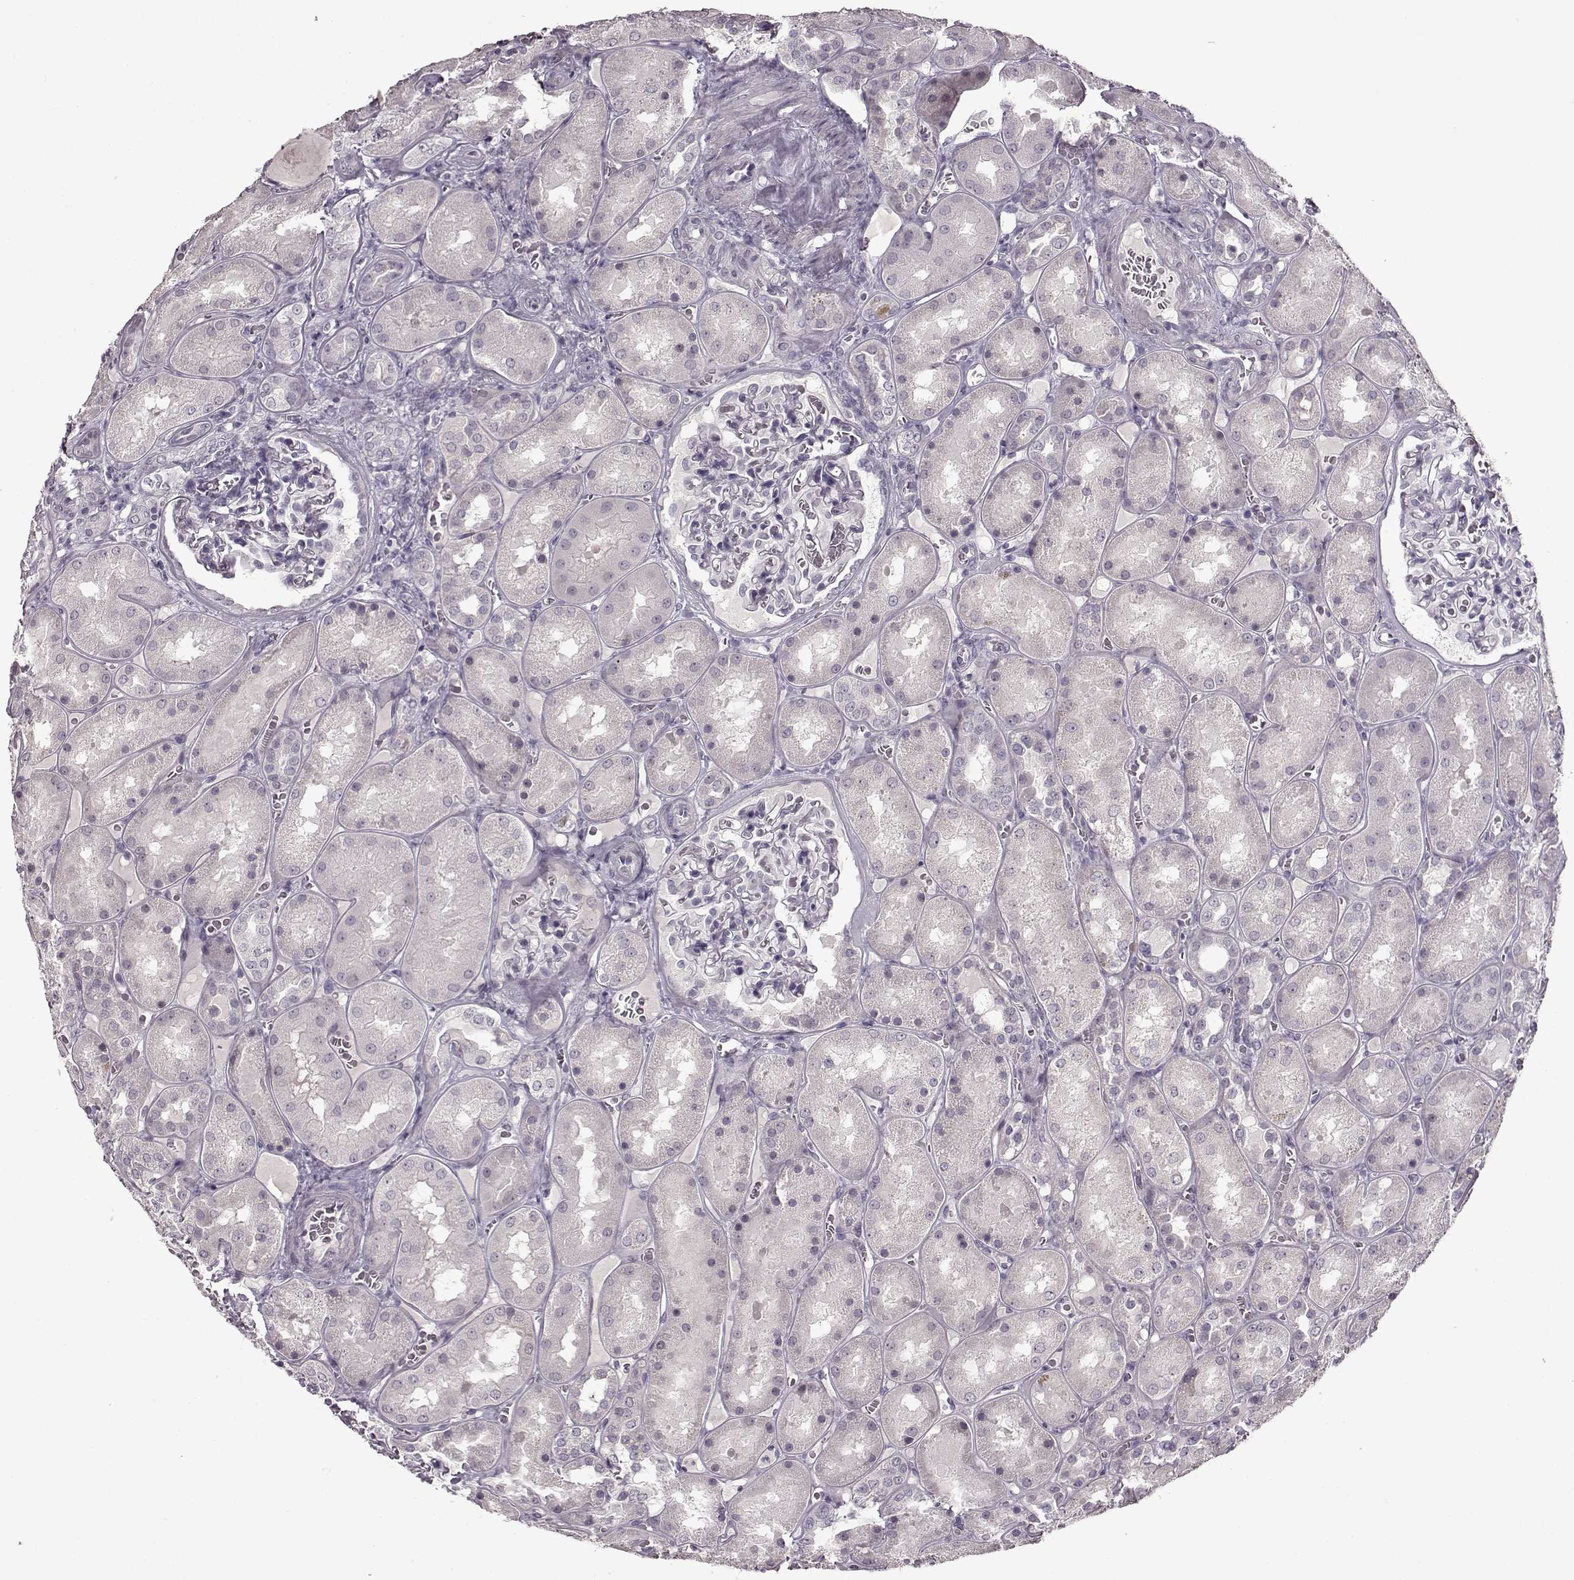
{"staining": {"intensity": "negative", "quantity": "none", "location": "none"}, "tissue": "kidney", "cell_type": "Cells in glomeruli", "image_type": "normal", "snomed": [{"axis": "morphology", "description": "Normal tissue, NOS"}, {"axis": "topography", "description": "Kidney"}], "caption": "Immunohistochemical staining of normal kidney reveals no significant expression in cells in glomeruli.", "gene": "FSHB", "patient": {"sex": "male", "age": 73}}